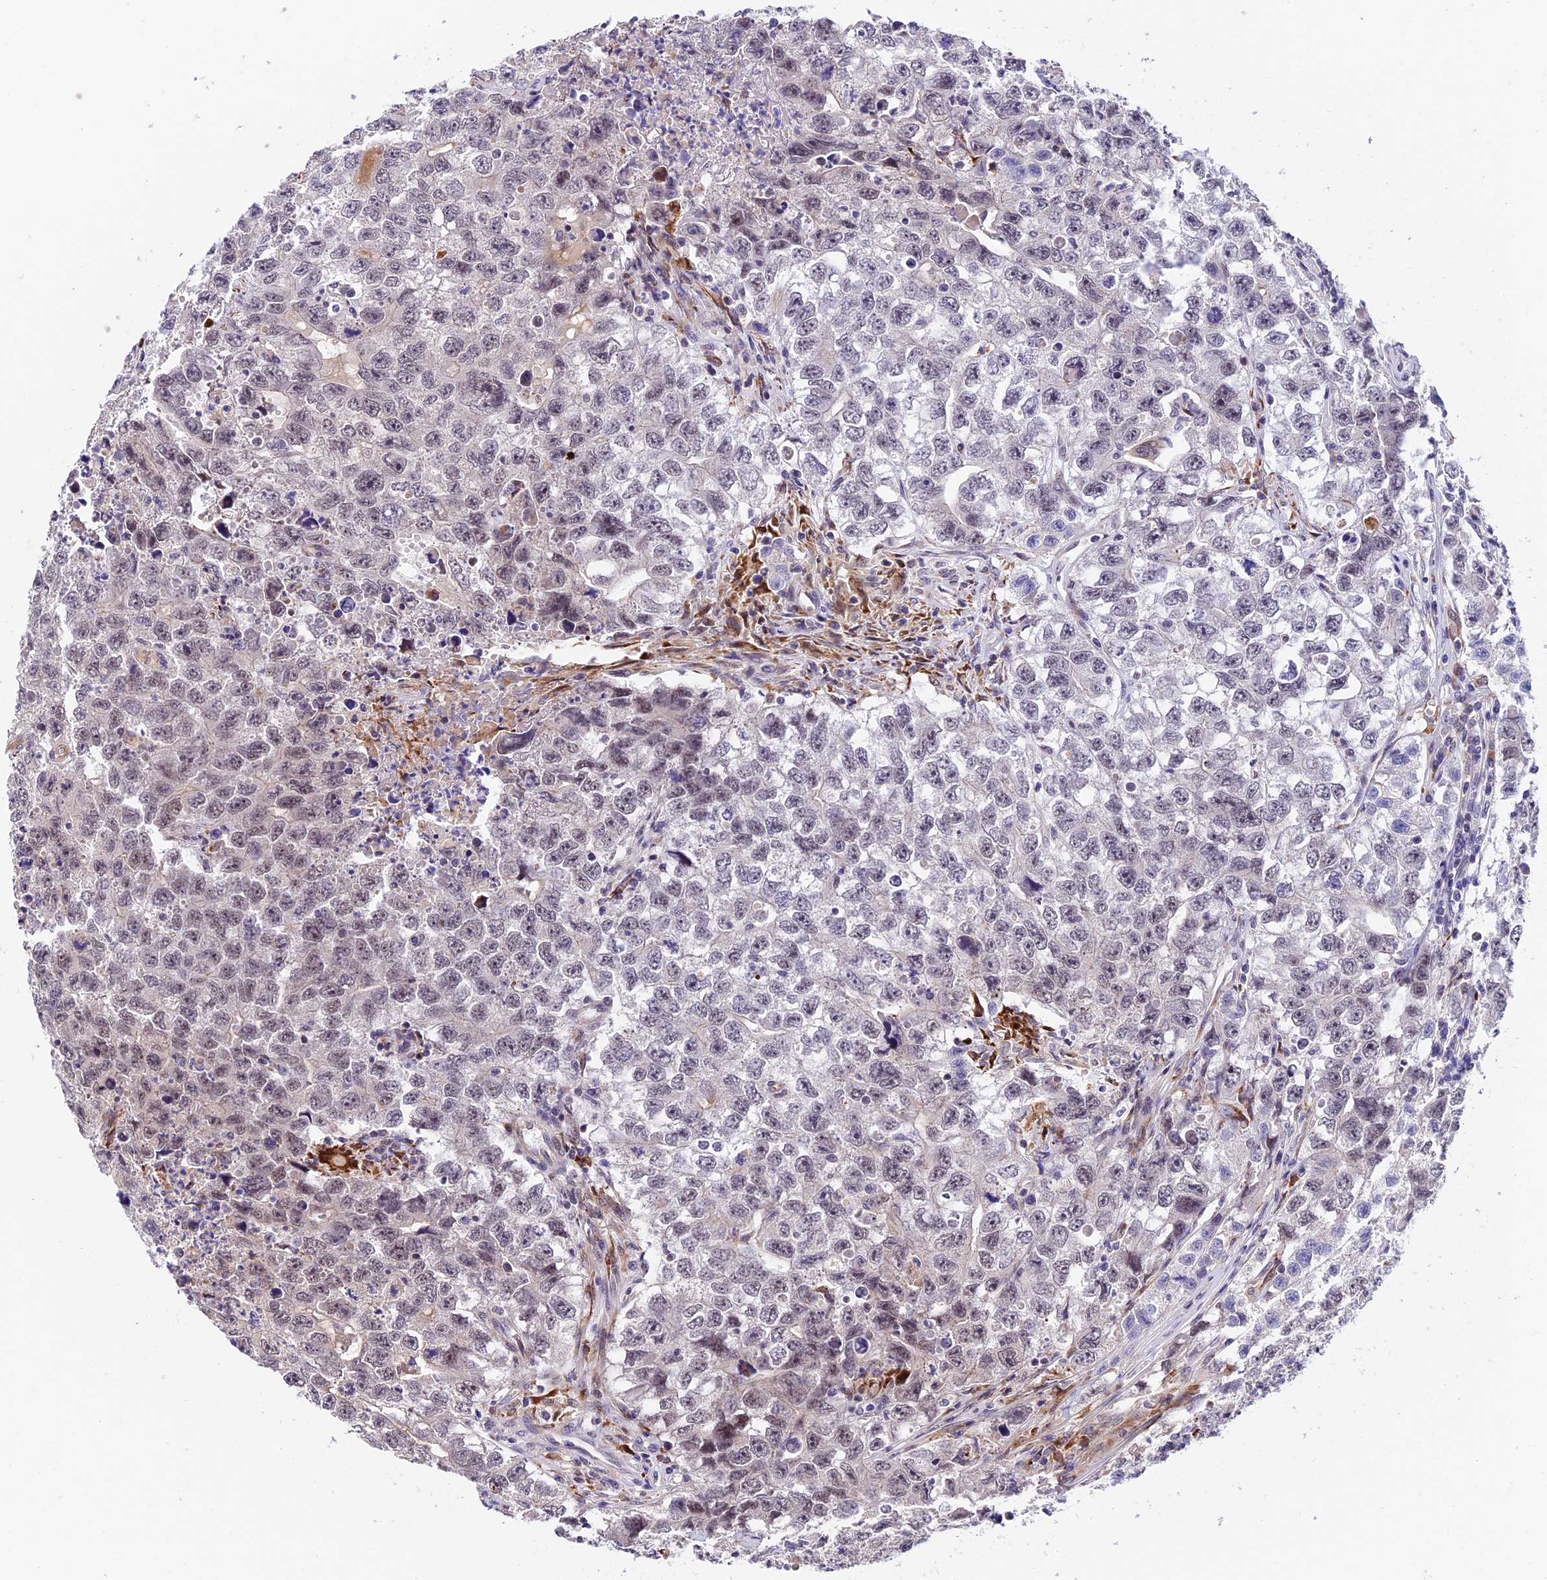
{"staining": {"intensity": "negative", "quantity": "none", "location": "none"}, "tissue": "testis cancer", "cell_type": "Tumor cells", "image_type": "cancer", "snomed": [{"axis": "morphology", "description": "Seminoma, NOS"}, {"axis": "morphology", "description": "Carcinoma, Embryonal, NOS"}, {"axis": "topography", "description": "Testis"}], "caption": "This is a histopathology image of IHC staining of seminoma (testis), which shows no expression in tumor cells. Brightfield microscopy of immunohistochemistry stained with DAB (brown) and hematoxylin (blue), captured at high magnification.", "gene": "FBXO45", "patient": {"sex": "male", "age": 43}}